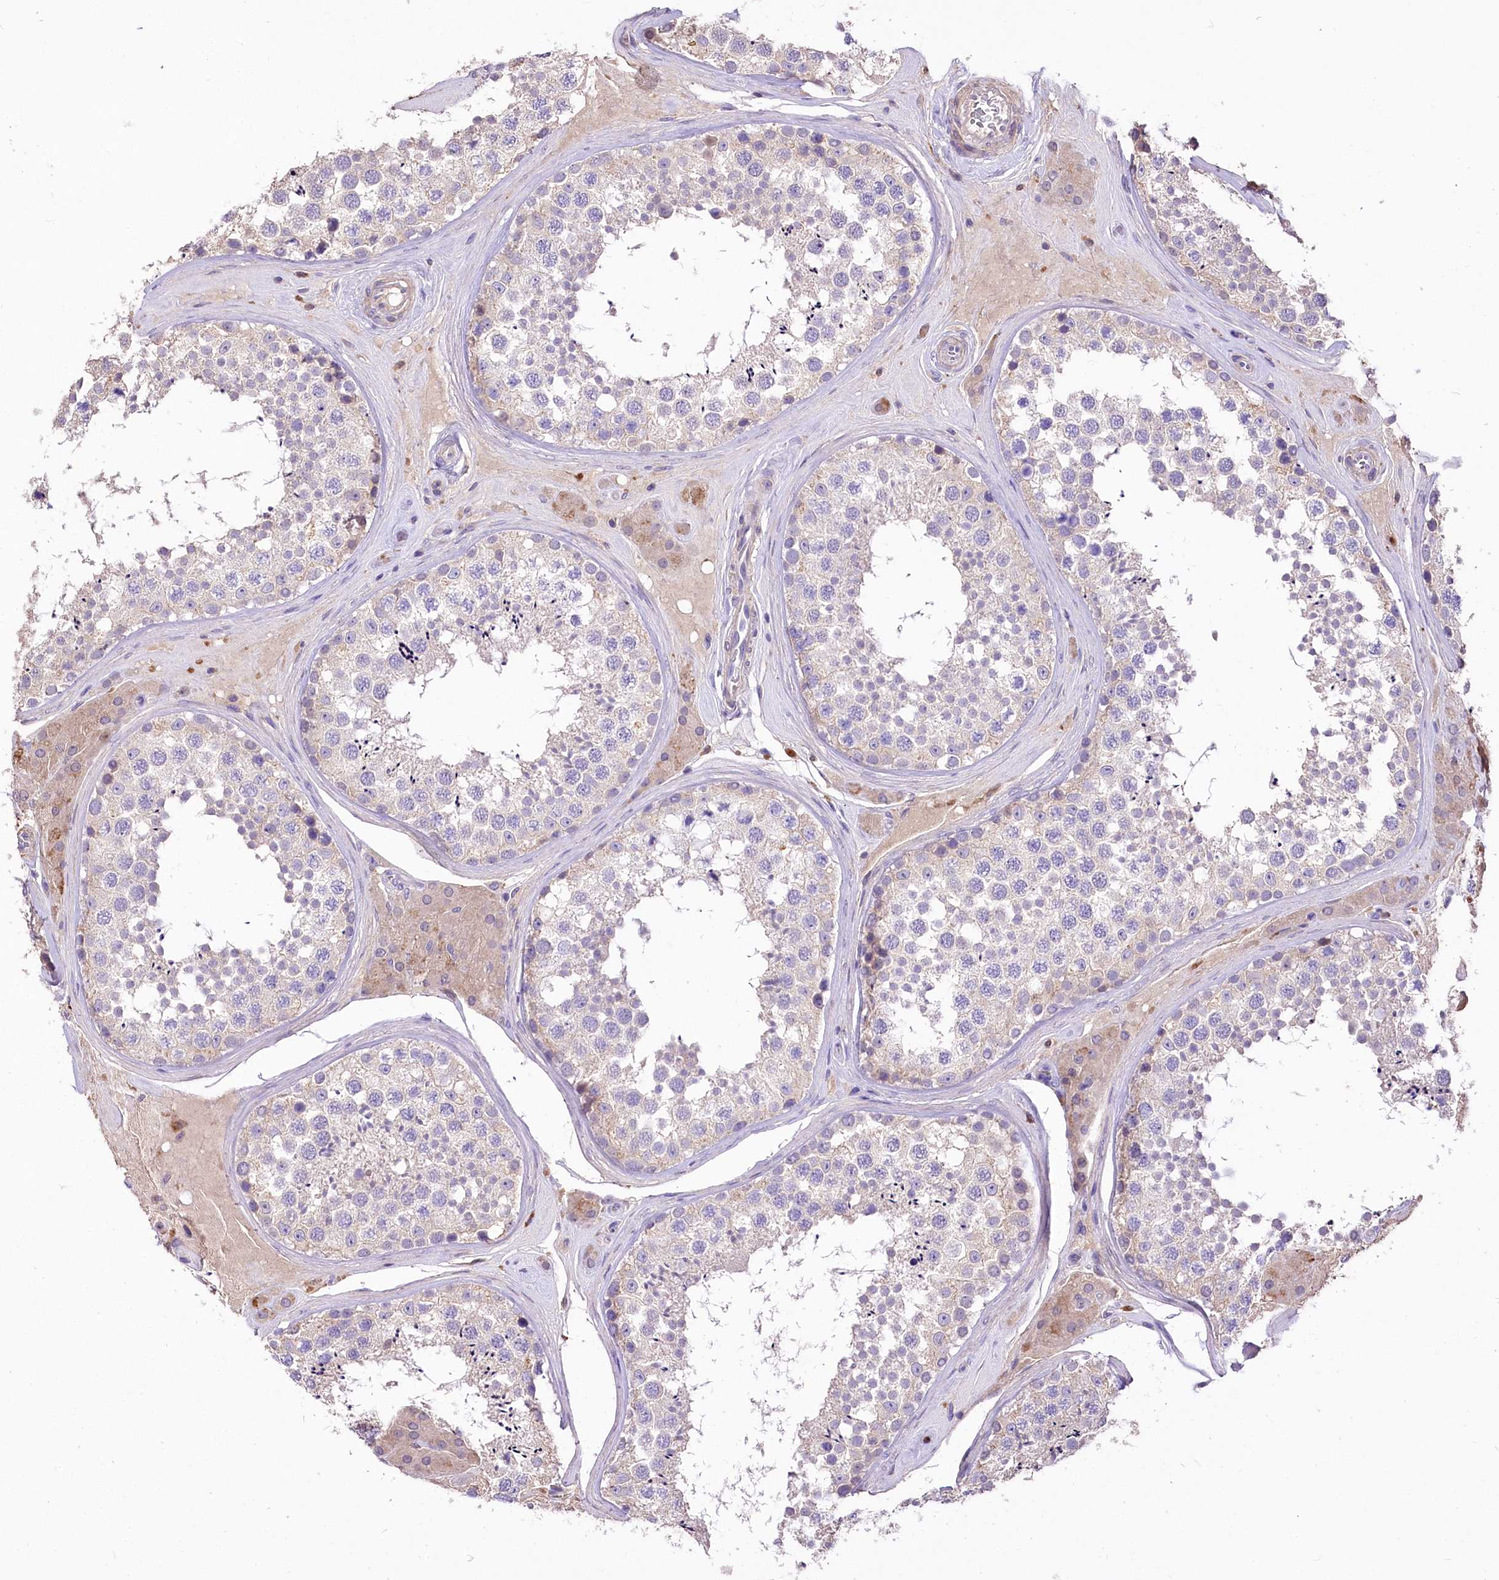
{"staining": {"intensity": "negative", "quantity": "none", "location": "none"}, "tissue": "testis", "cell_type": "Cells in seminiferous ducts", "image_type": "normal", "snomed": [{"axis": "morphology", "description": "Normal tissue, NOS"}, {"axis": "topography", "description": "Testis"}], "caption": "A photomicrograph of testis stained for a protein shows no brown staining in cells in seminiferous ducts.", "gene": "PCYOX1L", "patient": {"sex": "male", "age": 46}}